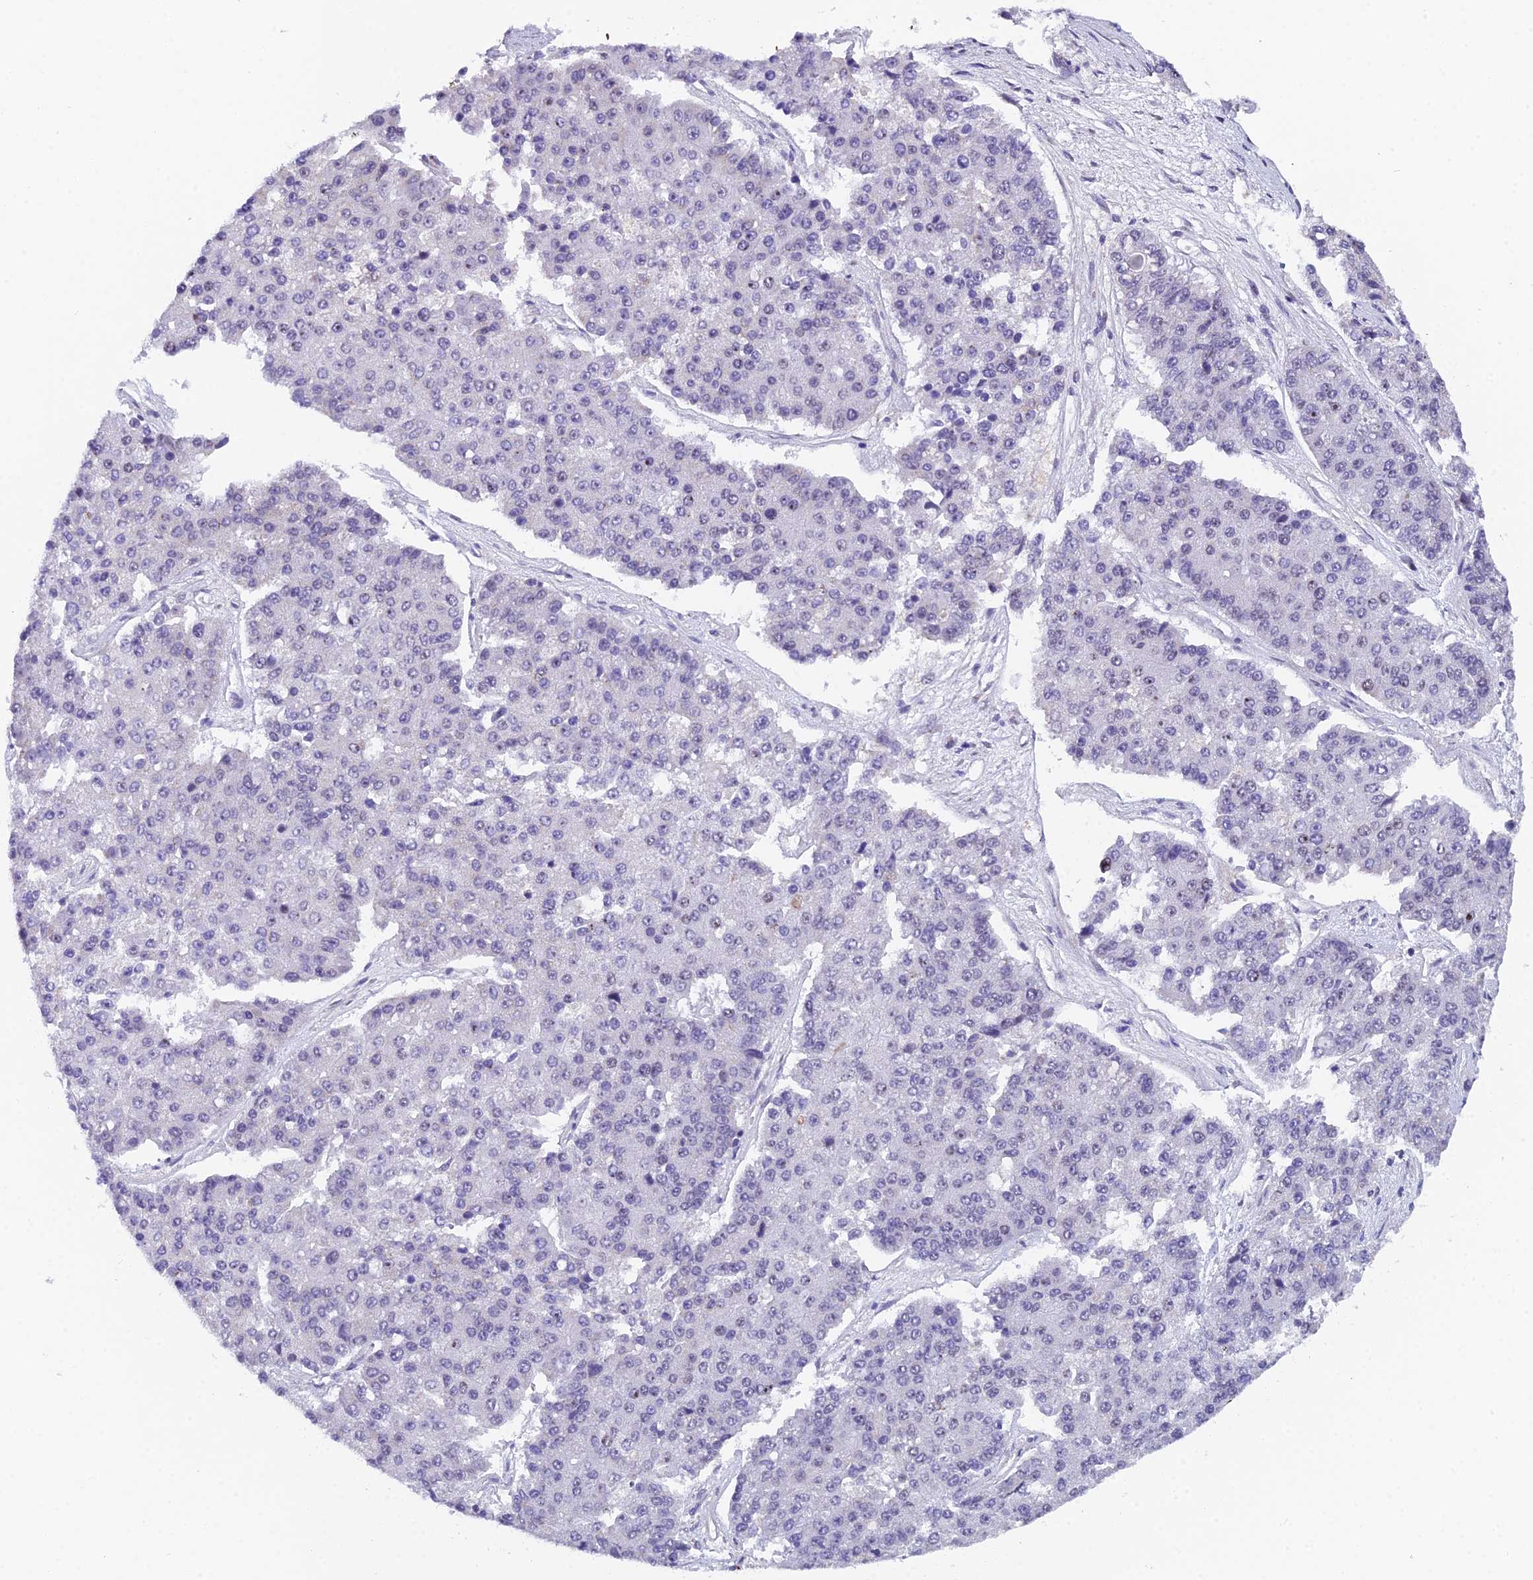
{"staining": {"intensity": "negative", "quantity": "none", "location": "none"}, "tissue": "pancreatic cancer", "cell_type": "Tumor cells", "image_type": "cancer", "snomed": [{"axis": "morphology", "description": "Adenocarcinoma, NOS"}, {"axis": "topography", "description": "Pancreas"}], "caption": "Pancreatic cancer stained for a protein using IHC reveals no staining tumor cells.", "gene": "XKR9", "patient": {"sex": "male", "age": 50}}